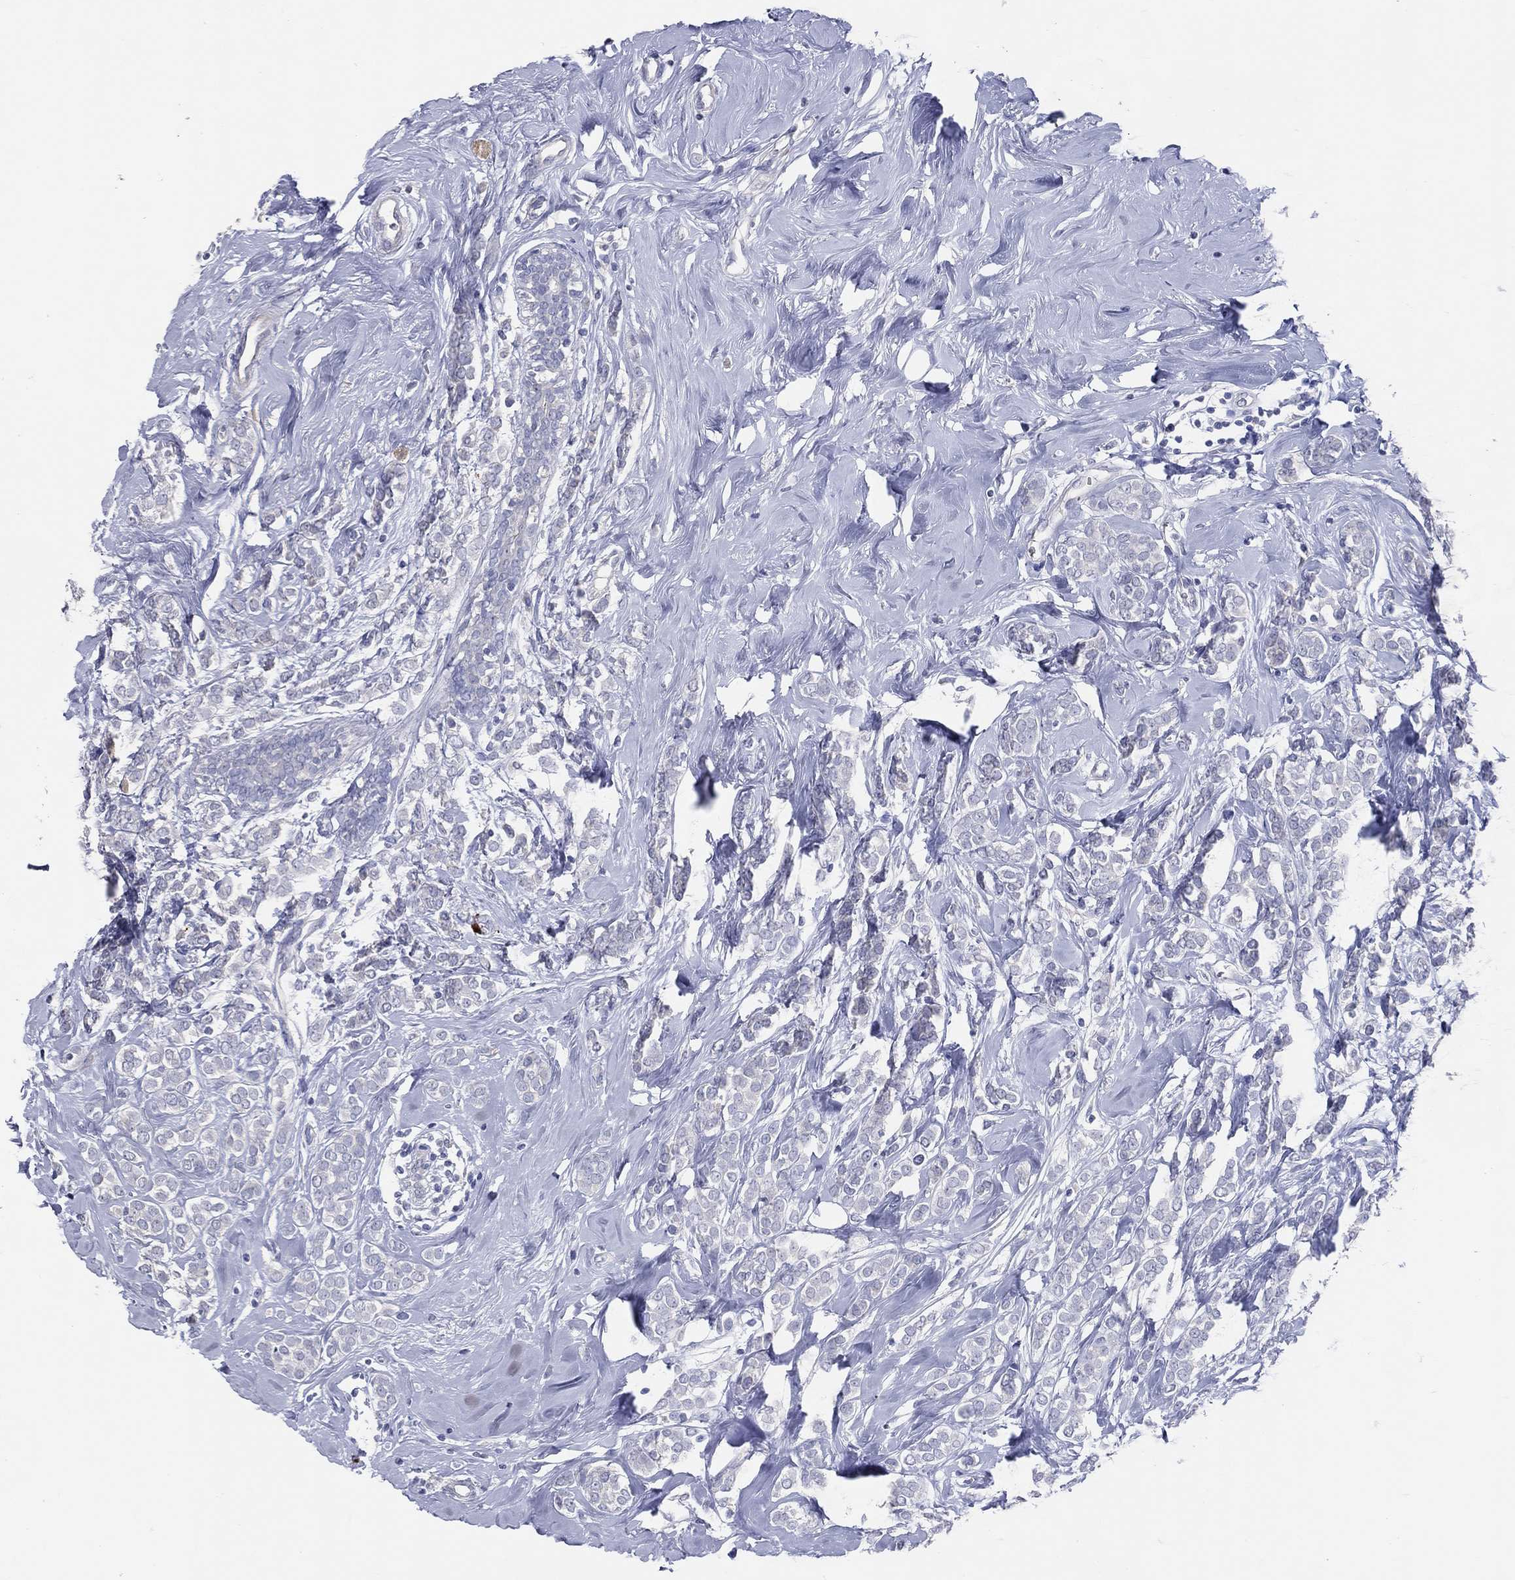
{"staining": {"intensity": "negative", "quantity": "none", "location": "none"}, "tissue": "breast cancer", "cell_type": "Tumor cells", "image_type": "cancer", "snomed": [{"axis": "morphology", "description": "Lobular carcinoma"}, {"axis": "topography", "description": "Breast"}], "caption": "Histopathology image shows no protein expression in tumor cells of breast cancer (lobular carcinoma) tissue.", "gene": "DNAH6", "patient": {"sex": "female", "age": 49}}